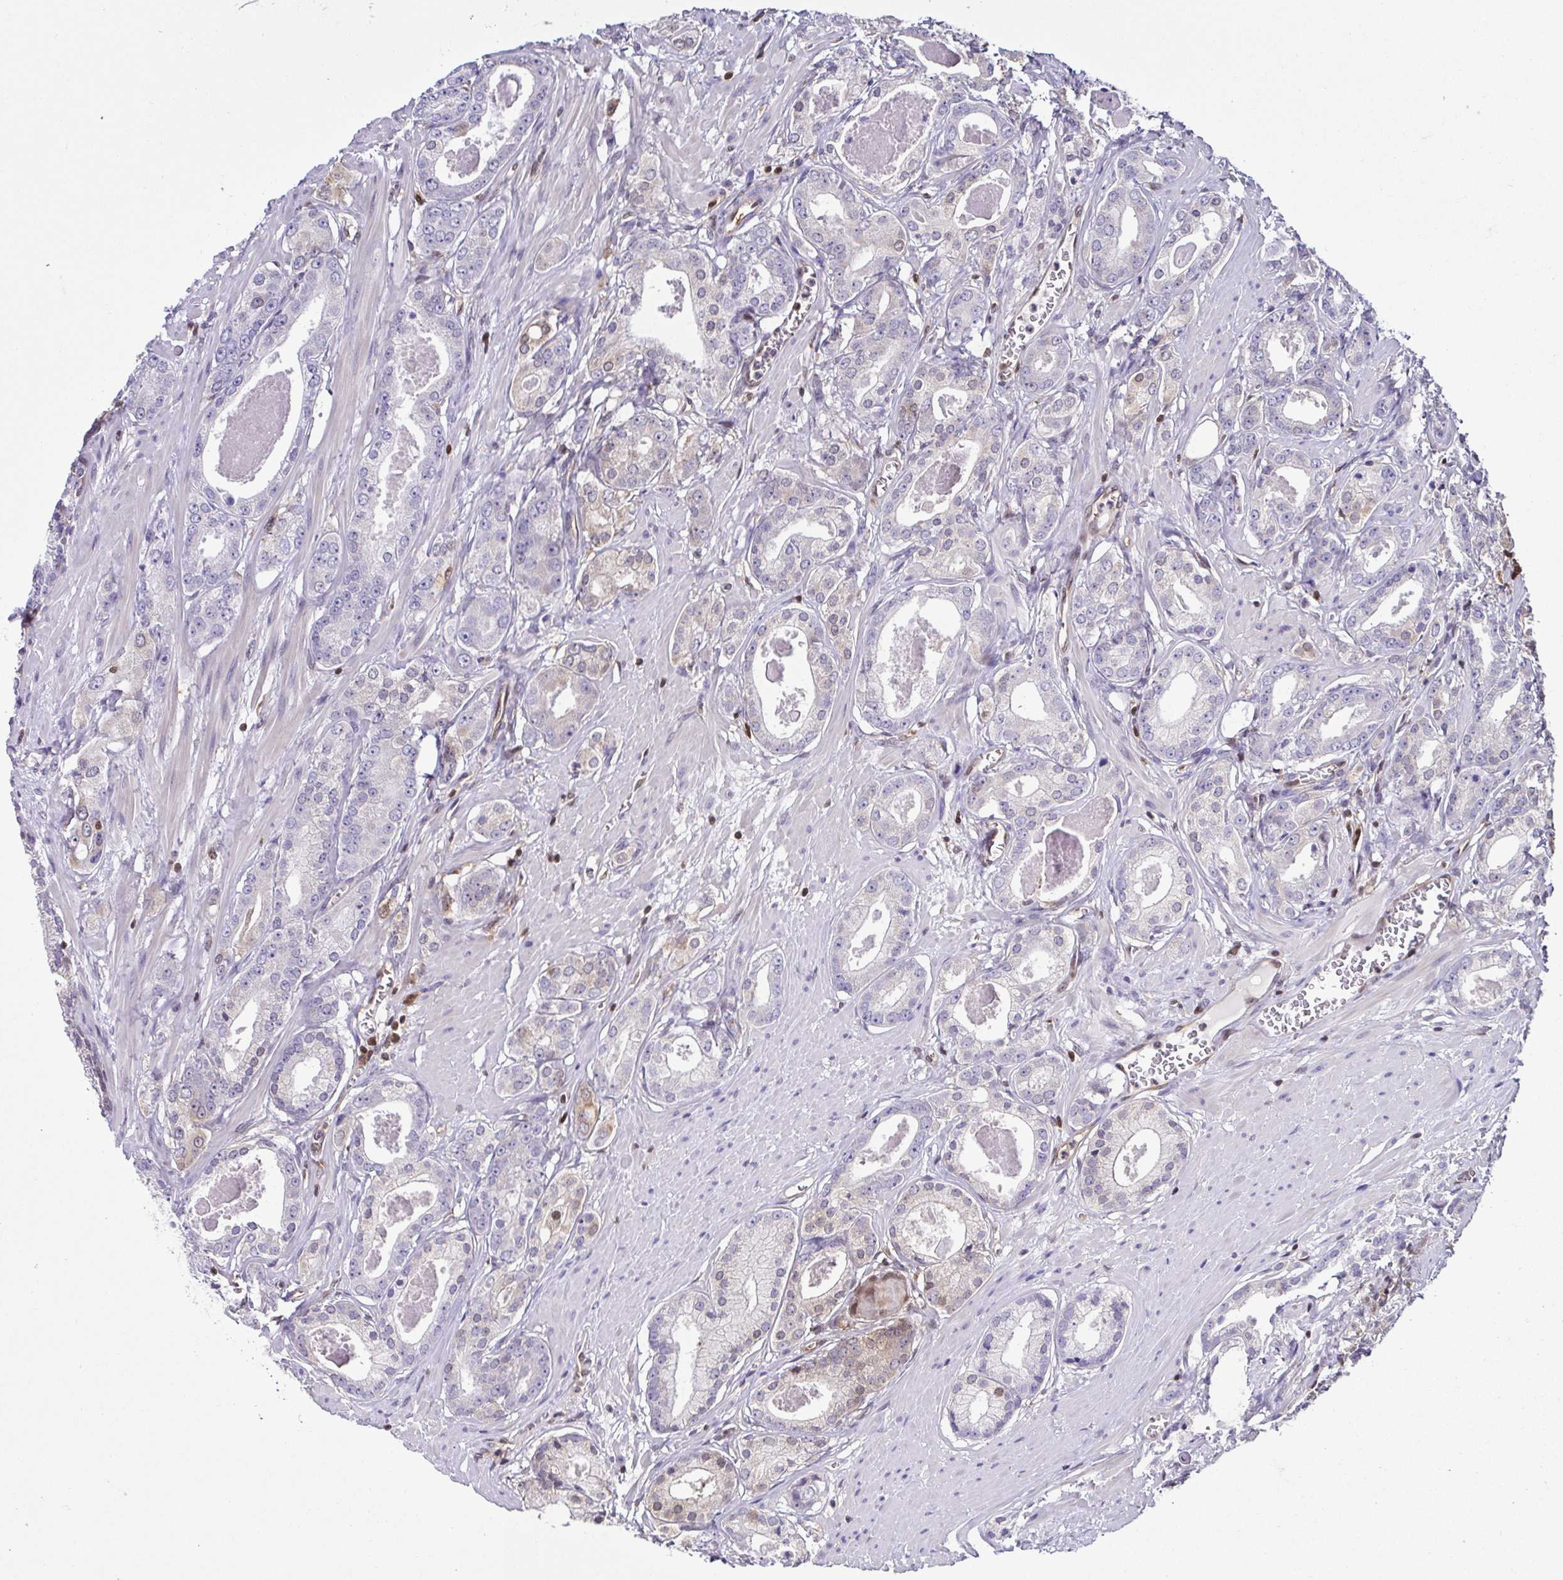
{"staining": {"intensity": "negative", "quantity": "none", "location": "none"}, "tissue": "prostate cancer", "cell_type": "Tumor cells", "image_type": "cancer", "snomed": [{"axis": "morphology", "description": "Adenocarcinoma, NOS"}, {"axis": "morphology", "description": "Adenocarcinoma, Low grade"}, {"axis": "topography", "description": "Prostate"}], "caption": "Adenocarcinoma (low-grade) (prostate) was stained to show a protein in brown. There is no significant positivity in tumor cells. Nuclei are stained in blue.", "gene": "PSMB9", "patient": {"sex": "male", "age": 64}}